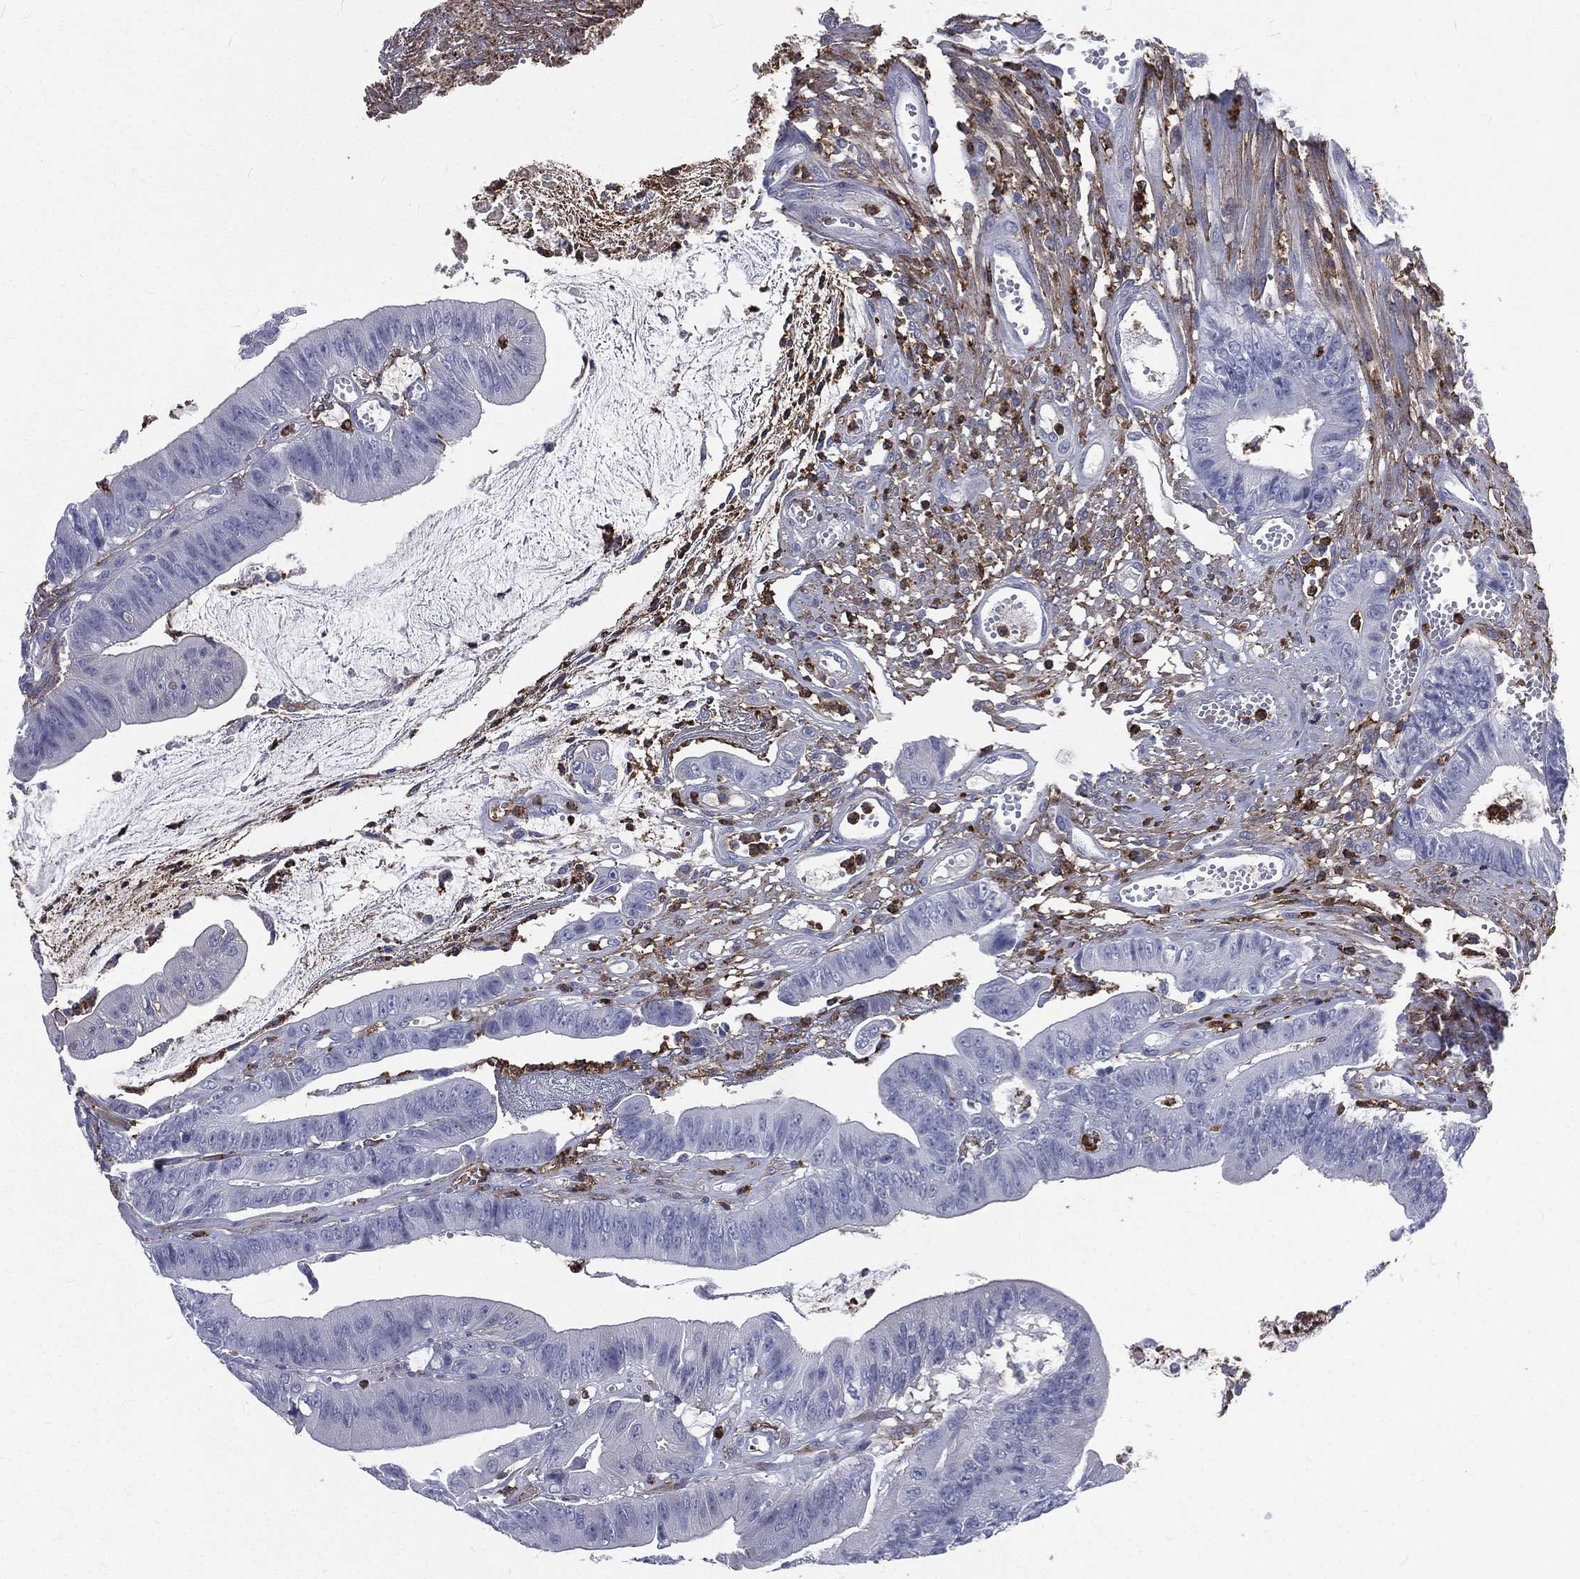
{"staining": {"intensity": "negative", "quantity": "none", "location": "none"}, "tissue": "colorectal cancer", "cell_type": "Tumor cells", "image_type": "cancer", "snomed": [{"axis": "morphology", "description": "Adenocarcinoma, NOS"}, {"axis": "topography", "description": "Colon"}], "caption": "Micrograph shows no protein positivity in tumor cells of adenocarcinoma (colorectal) tissue.", "gene": "BASP1", "patient": {"sex": "female", "age": 69}}